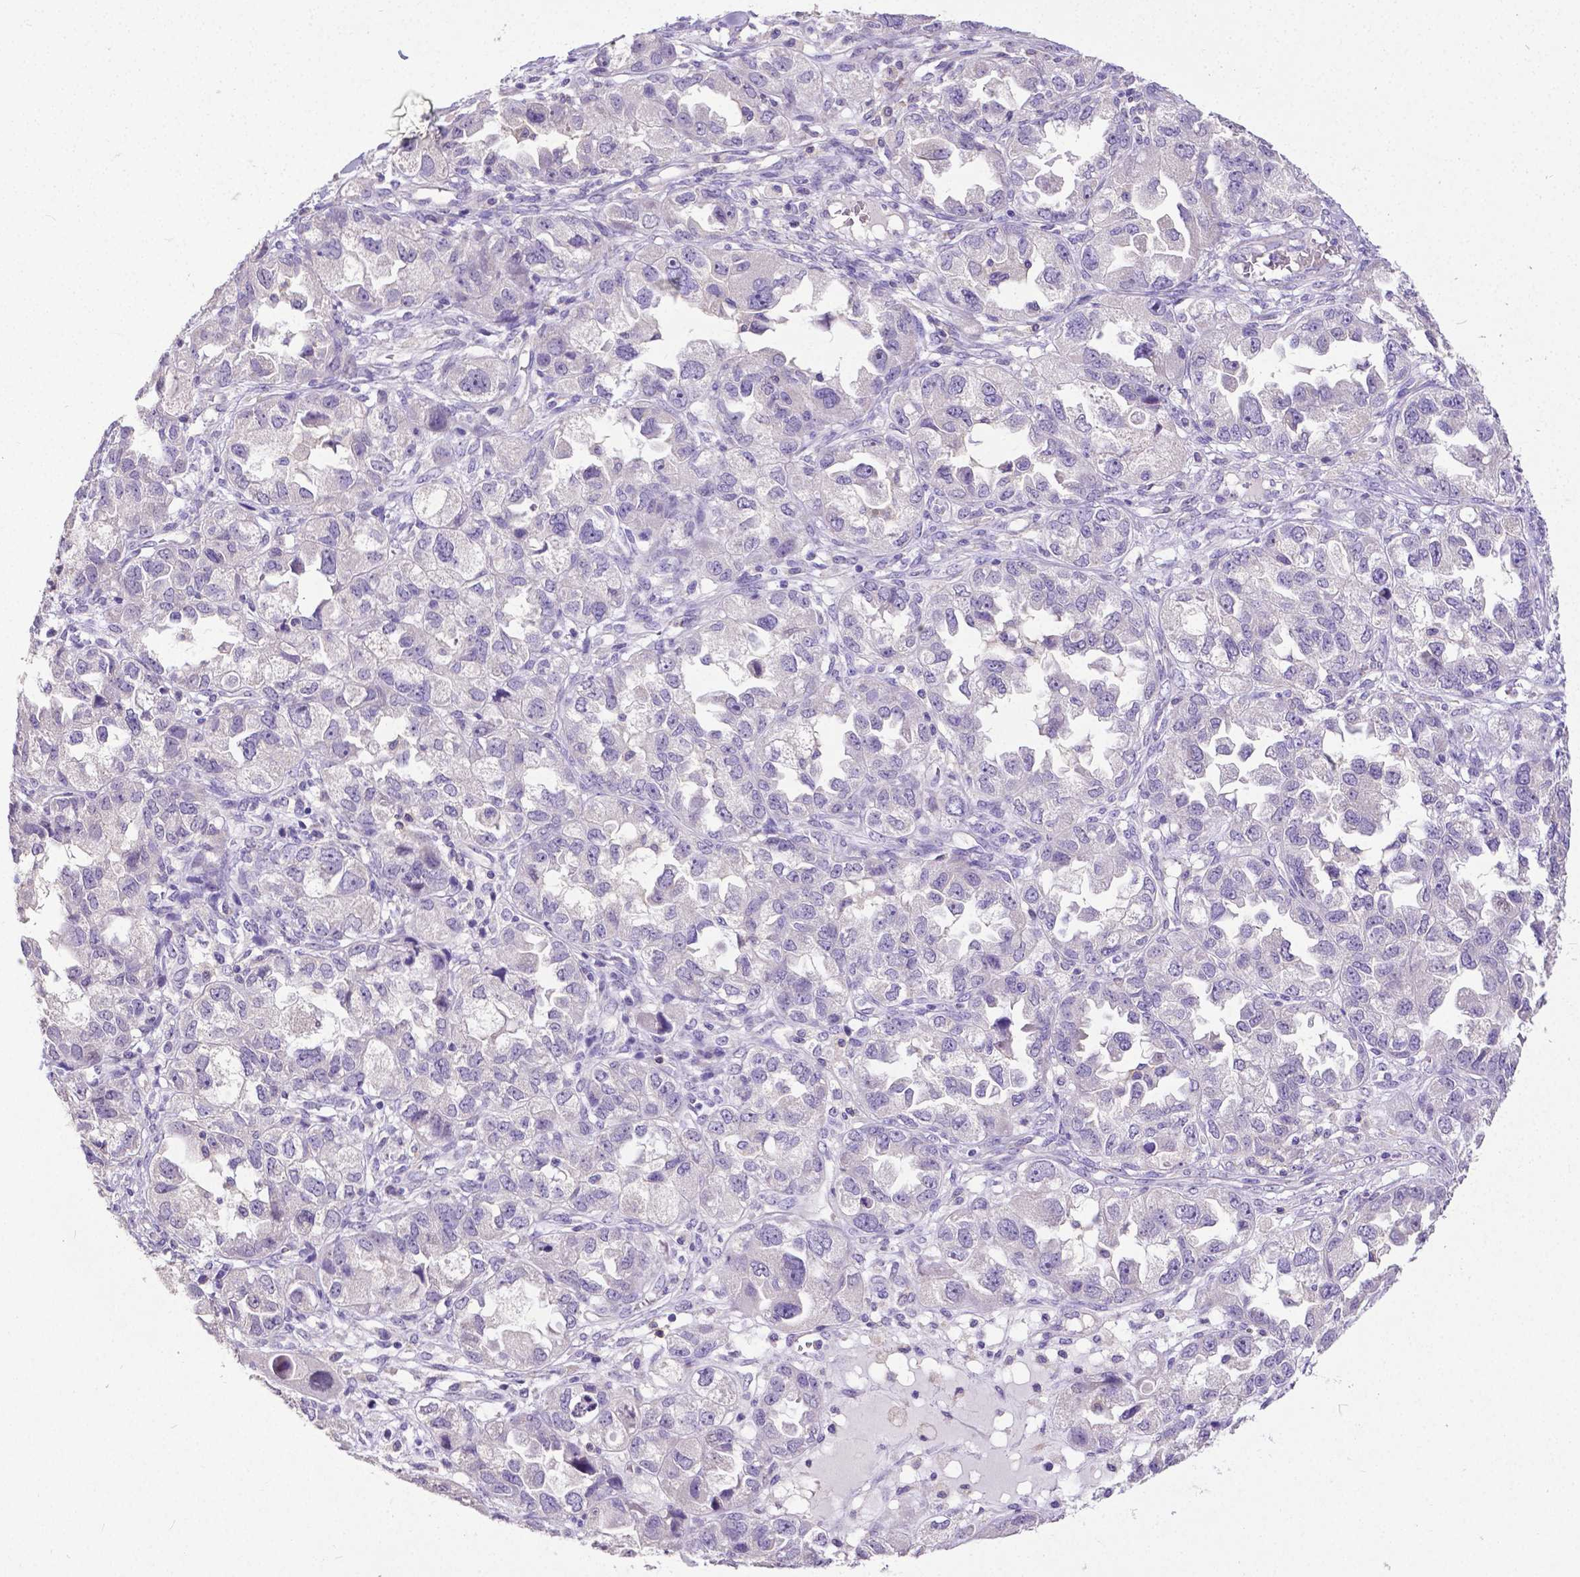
{"staining": {"intensity": "negative", "quantity": "none", "location": "none"}, "tissue": "ovarian cancer", "cell_type": "Tumor cells", "image_type": "cancer", "snomed": [{"axis": "morphology", "description": "Cystadenocarcinoma, serous, NOS"}, {"axis": "topography", "description": "Ovary"}], "caption": "Ovarian serous cystadenocarcinoma stained for a protein using immunohistochemistry (IHC) displays no expression tumor cells.", "gene": "CD4", "patient": {"sex": "female", "age": 84}}